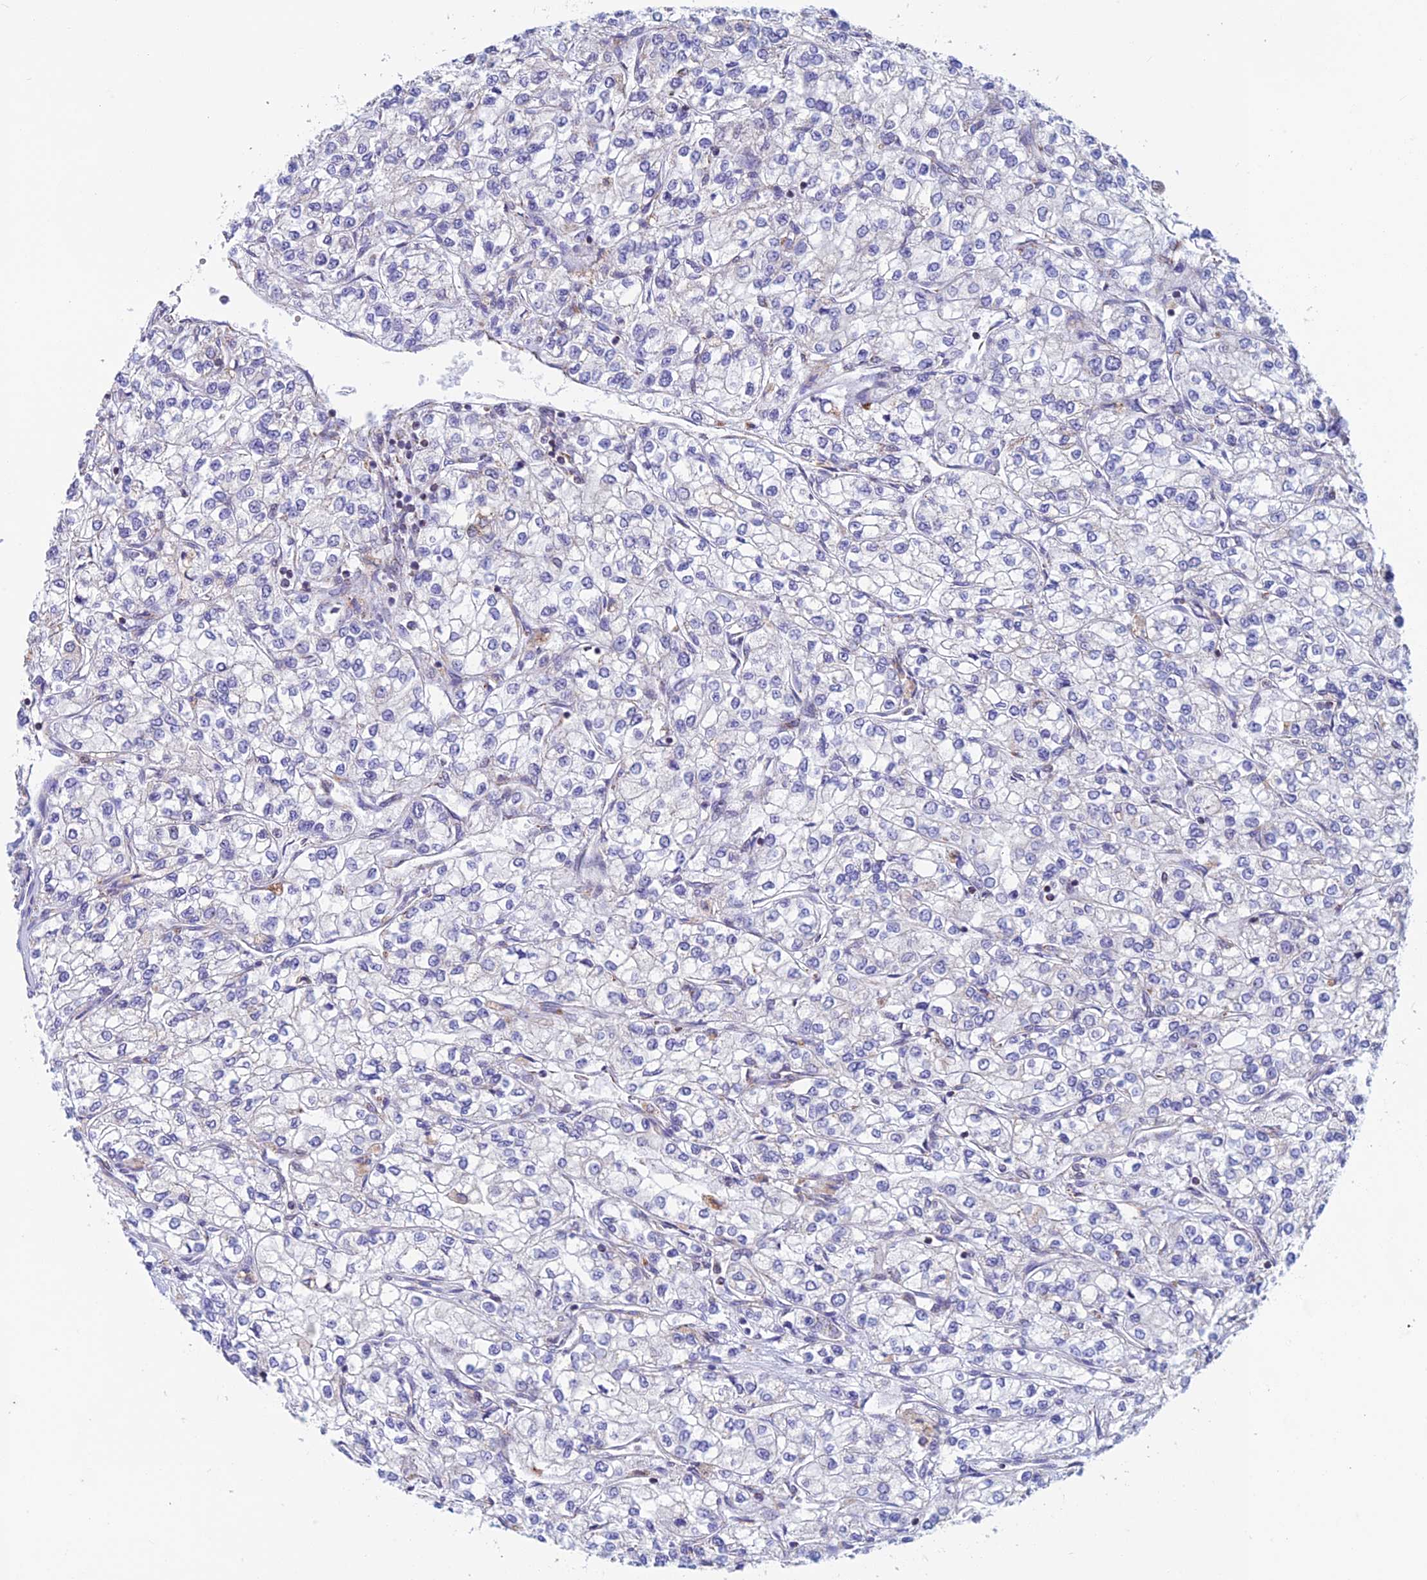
{"staining": {"intensity": "negative", "quantity": "none", "location": "none"}, "tissue": "renal cancer", "cell_type": "Tumor cells", "image_type": "cancer", "snomed": [{"axis": "morphology", "description": "Adenocarcinoma, NOS"}, {"axis": "topography", "description": "Kidney"}], "caption": "This is a image of immunohistochemistry staining of renal cancer, which shows no staining in tumor cells.", "gene": "ZNG1B", "patient": {"sex": "male", "age": 80}}